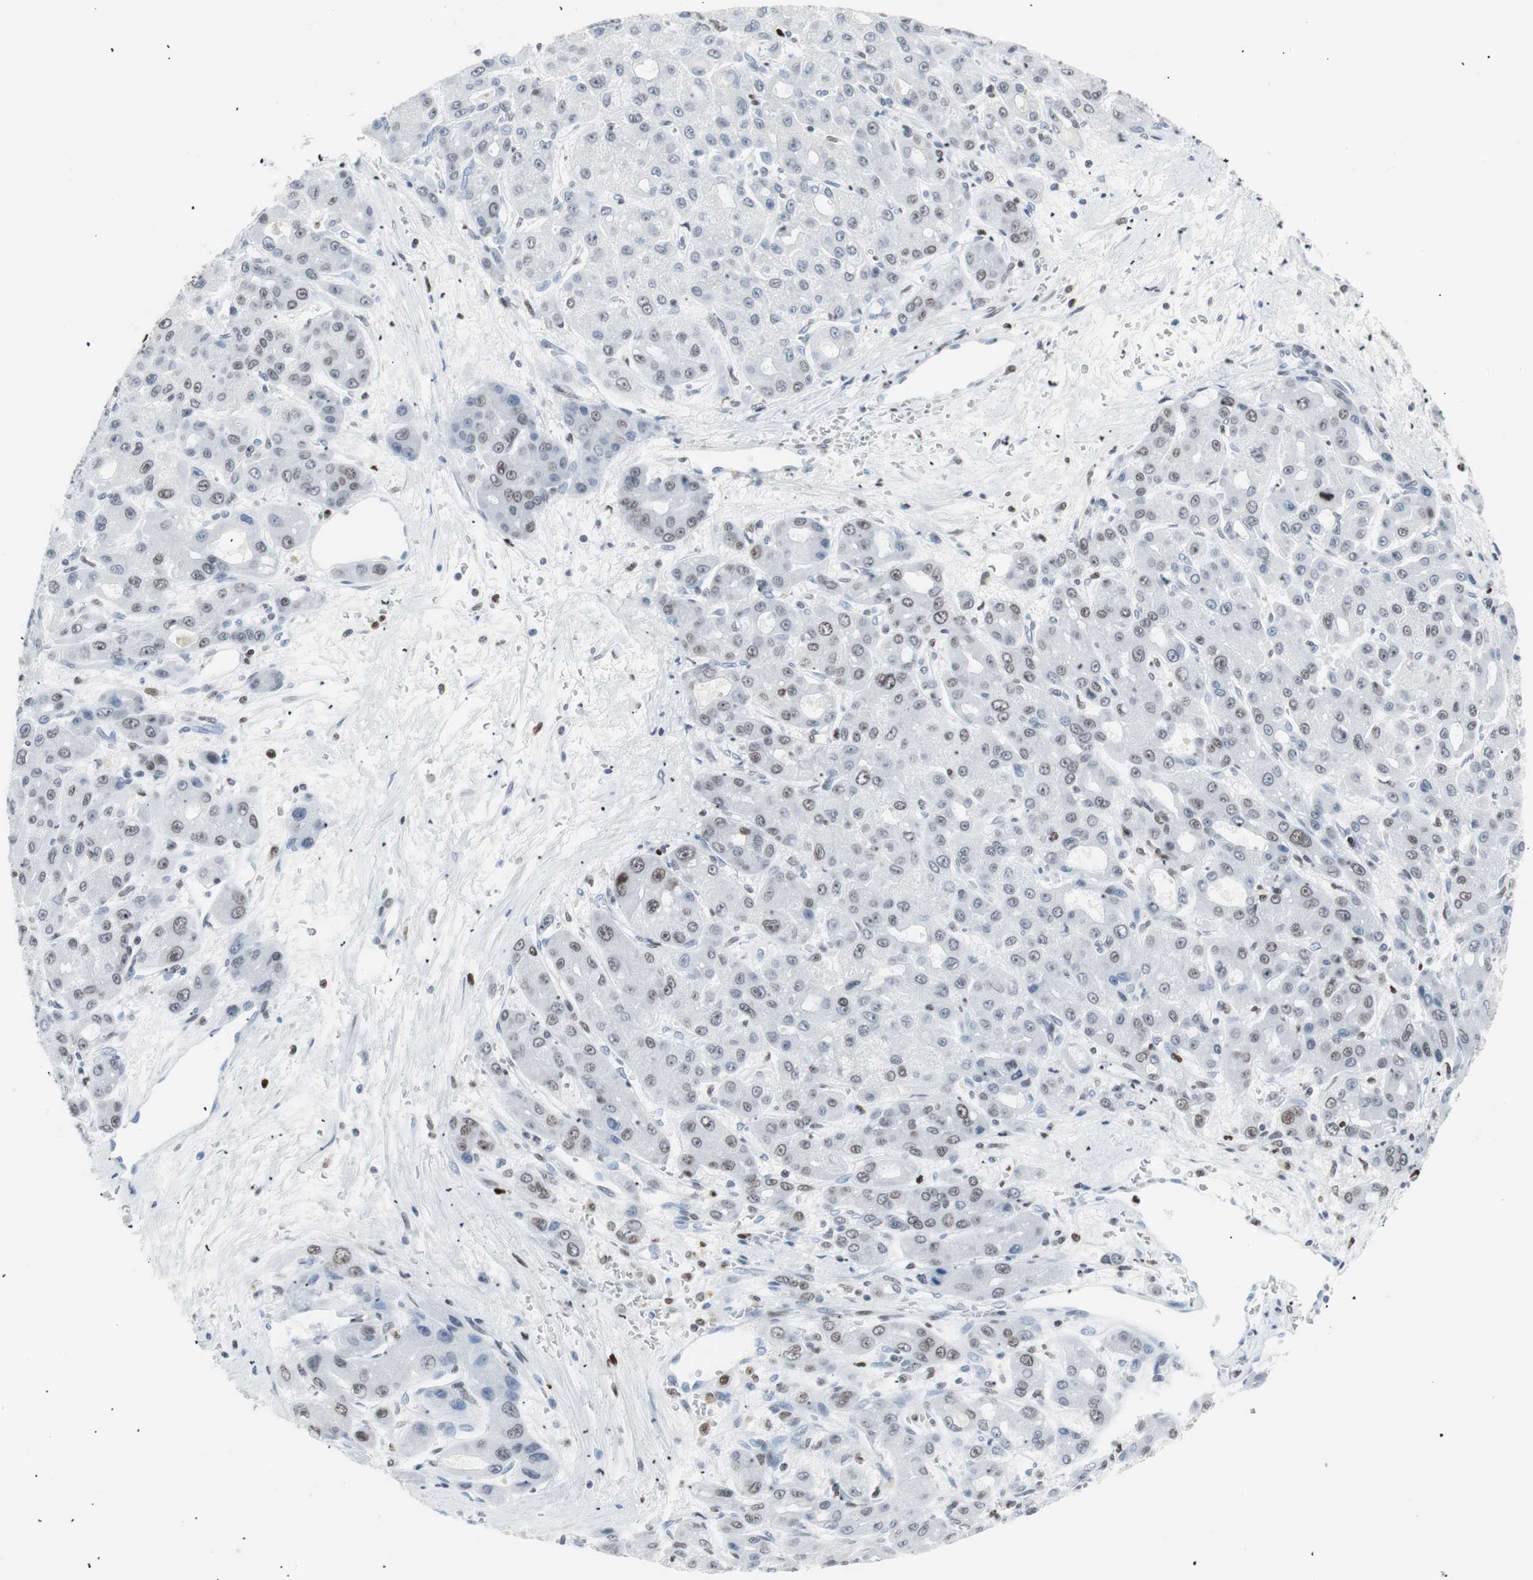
{"staining": {"intensity": "weak", "quantity": "<25%", "location": "nuclear"}, "tissue": "liver cancer", "cell_type": "Tumor cells", "image_type": "cancer", "snomed": [{"axis": "morphology", "description": "Carcinoma, Hepatocellular, NOS"}, {"axis": "topography", "description": "Liver"}], "caption": "An immunohistochemistry micrograph of liver cancer is shown. There is no staining in tumor cells of liver cancer.", "gene": "CEBPB", "patient": {"sex": "male", "age": 55}}